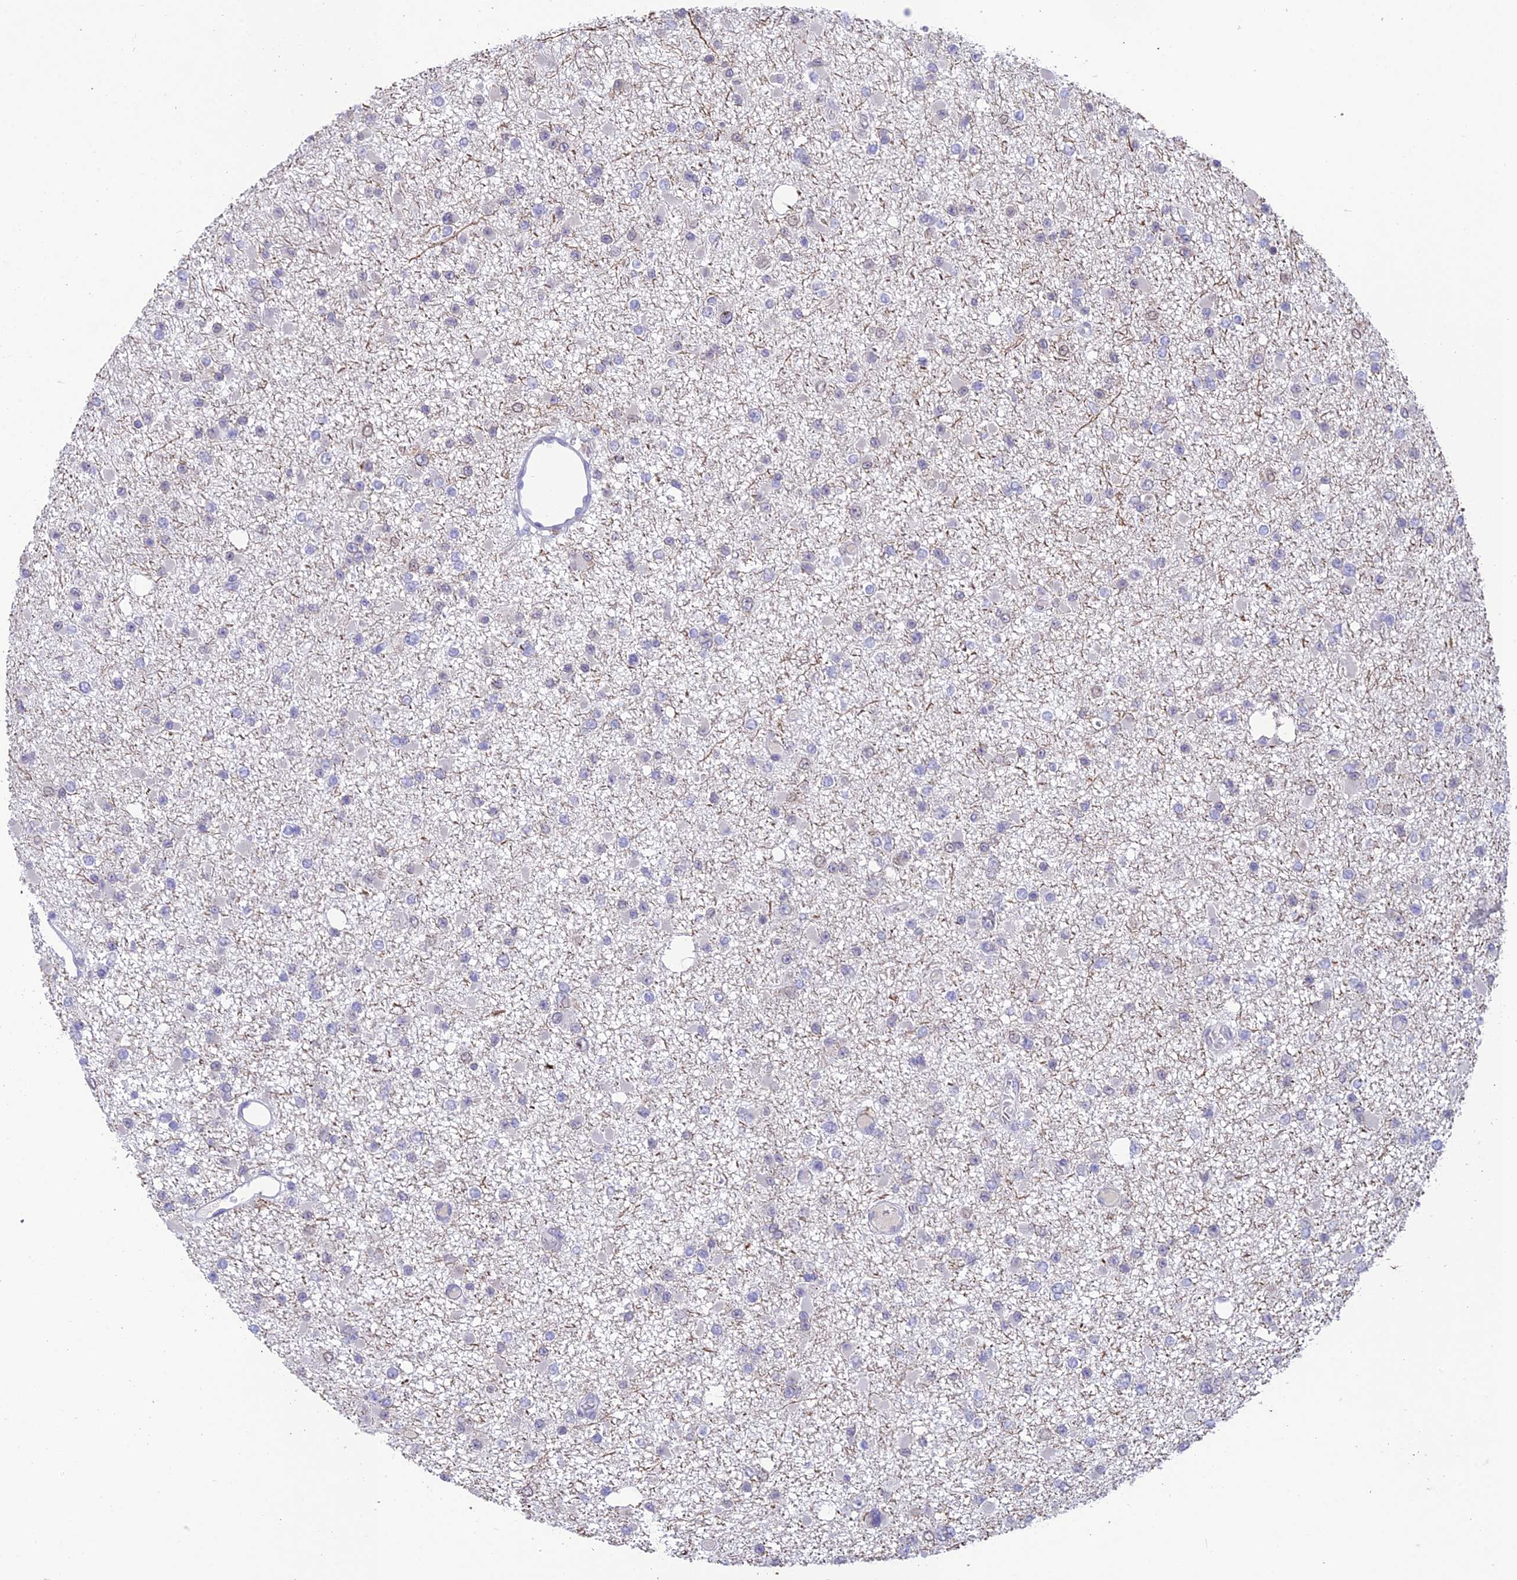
{"staining": {"intensity": "negative", "quantity": "none", "location": "none"}, "tissue": "glioma", "cell_type": "Tumor cells", "image_type": "cancer", "snomed": [{"axis": "morphology", "description": "Glioma, malignant, Low grade"}, {"axis": "topography", "description": "Brain"}], "caption": "The micrograph reveals no significant positivity in tumor cells of malignant glioma (low-grade). (Stains: DAB (3,3'-diaminobenzidine) immunohistochemistry with hematoxylin counter stain, Microscopy: brightfield microscopy at high magnification).", "gene": "BMT2", "patient": {"sex": "female", "age": 22}}